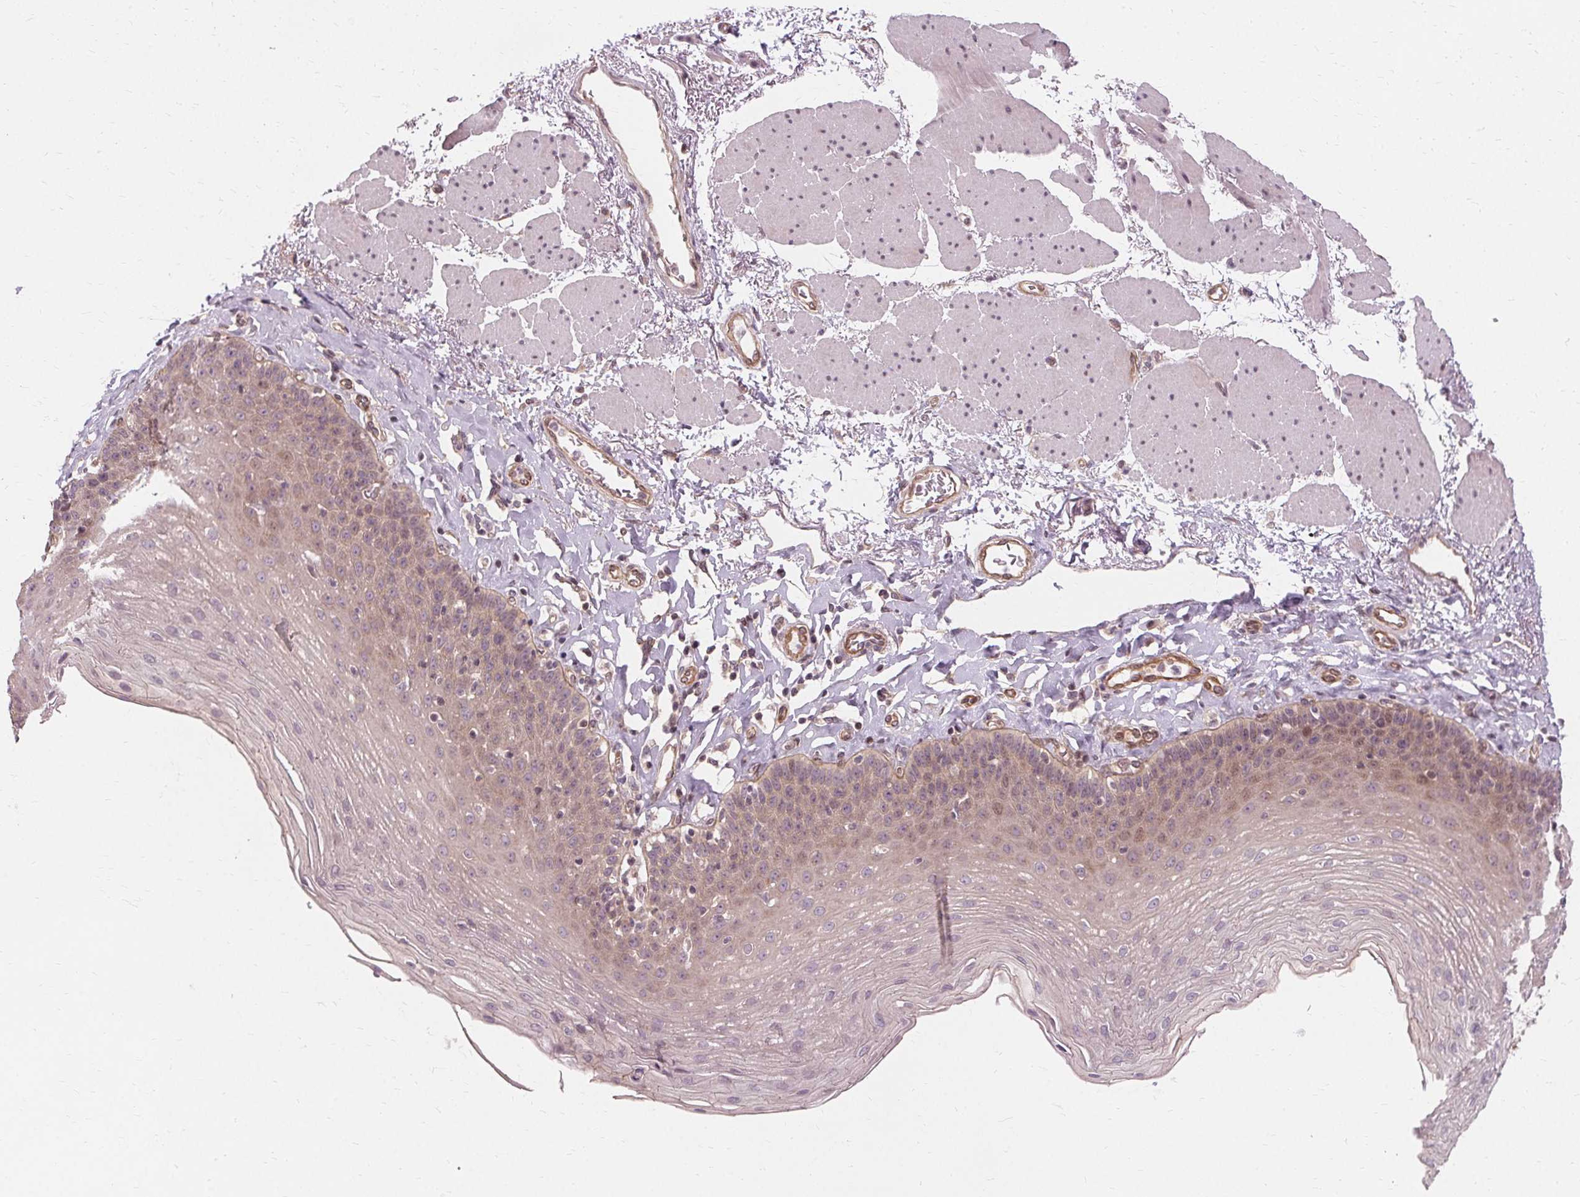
{"staining": {"intensity": "weak", "quantity": "<25%", "location": "cytoplasmic/membranous"}, "tissue": "esophagus", "cell_type": "Squamous epithelial cells", "image_type": "normal", "snomed": [{"axis": "morphology", "description": "Normal tissue, NOS"}, {"axis": "topography", "description": "Esophagus"}], "caption": "An image of esophagus stained for a protein shows no brown staining in squamous epithelial cells.", "gene": "USP8", "patient": {"sex": "female", "age": 81}}